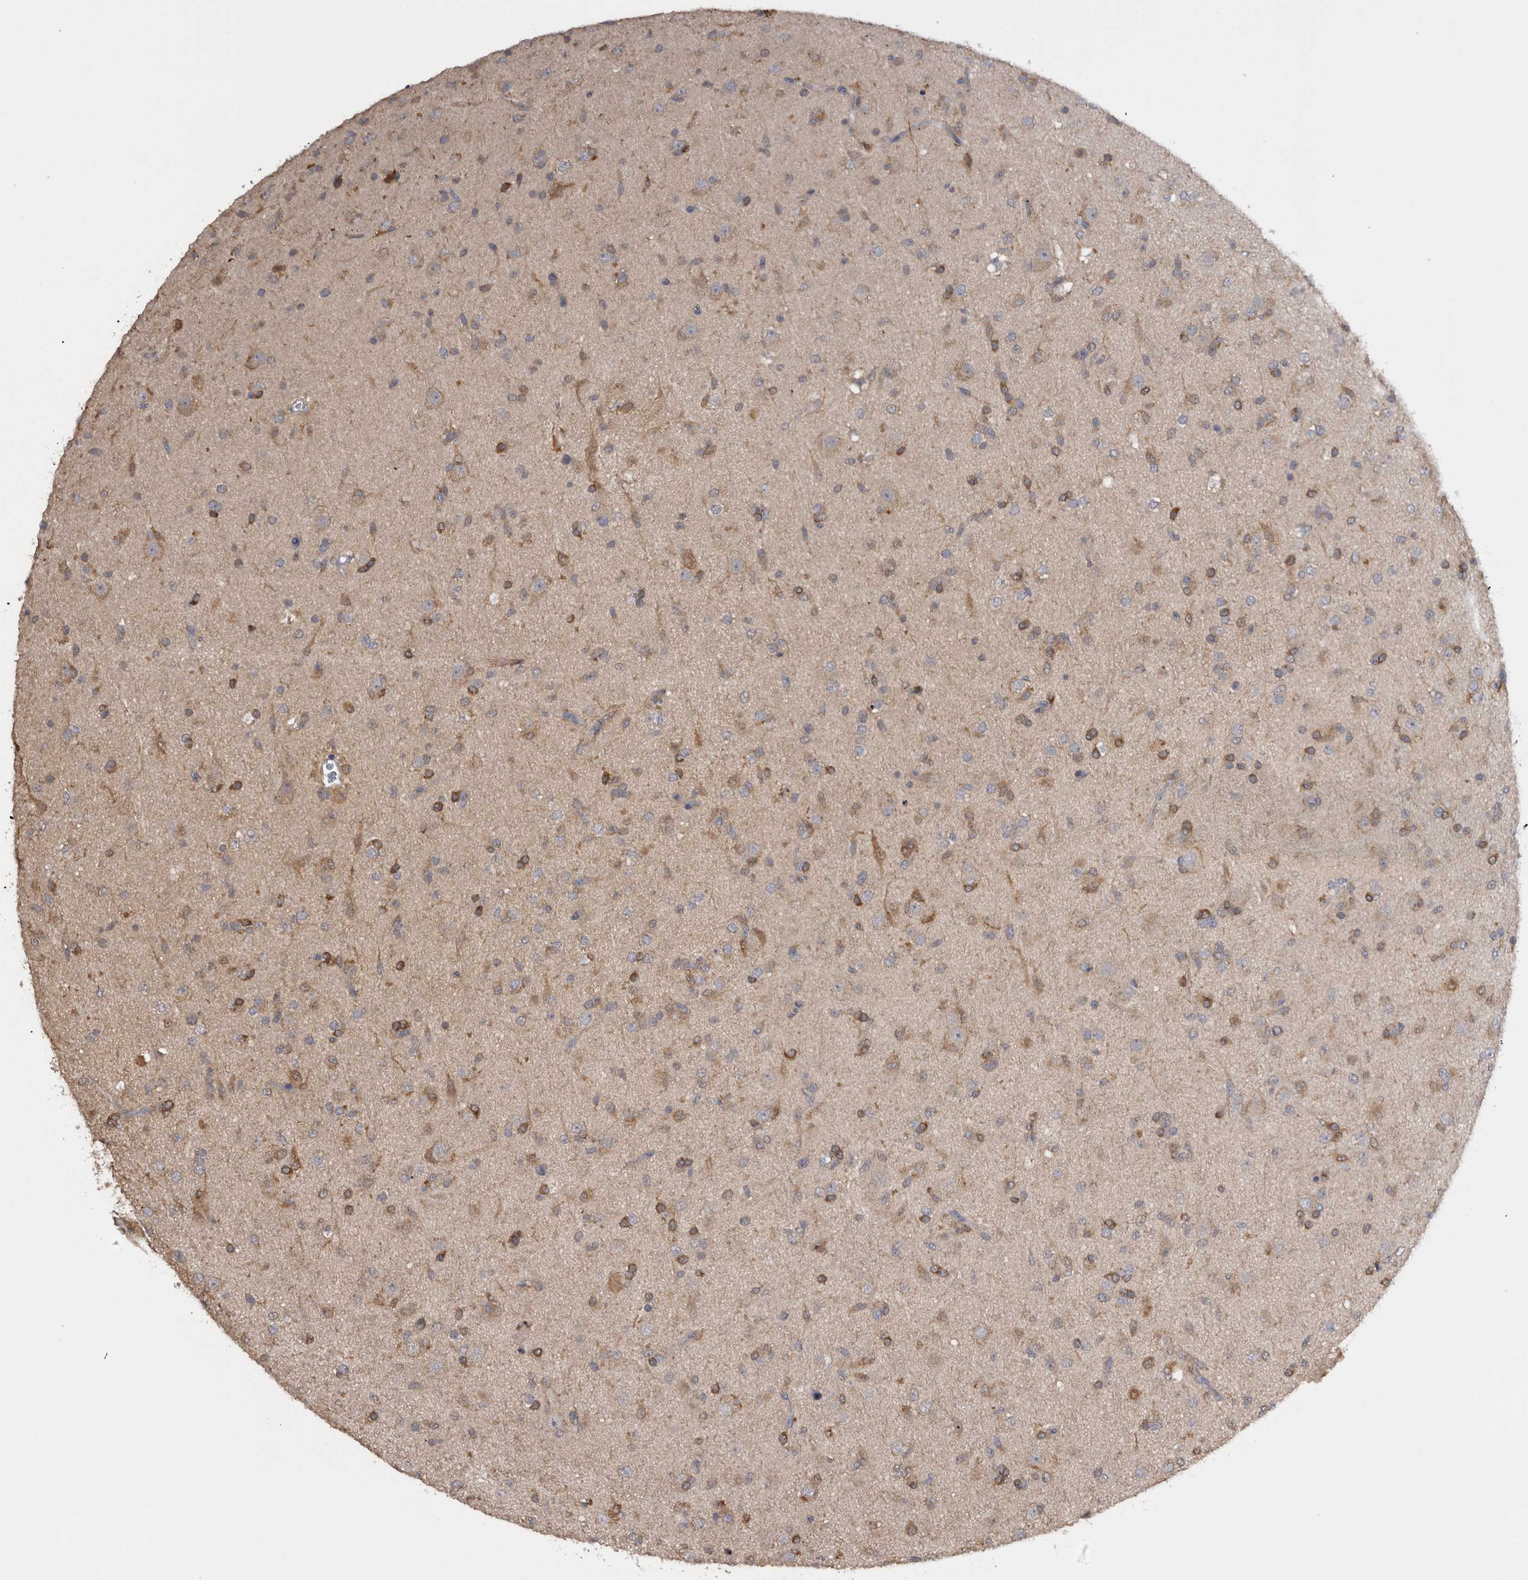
{"staining": {"intensity": "moderate", "quantity": "25%-75%", "location": "cytoplasmic/membranous"}, "tissue": "glioma", "cell_type": "Tumor cells", "image_type": "cancer", "snomed": [{"axis": "morphology", "description": "Glioma, malignant, Low grade"}, {"axis": "topography", "description": "Brain"}], "caption": "Moderate cytoplasmic/membranous expression for a protein is appreciated in approximately 25%-75% of tumor cells of glioma using immunohistochemistry.", "gene": "TMED7", "patient": {"sex": "male", "age": 65}}